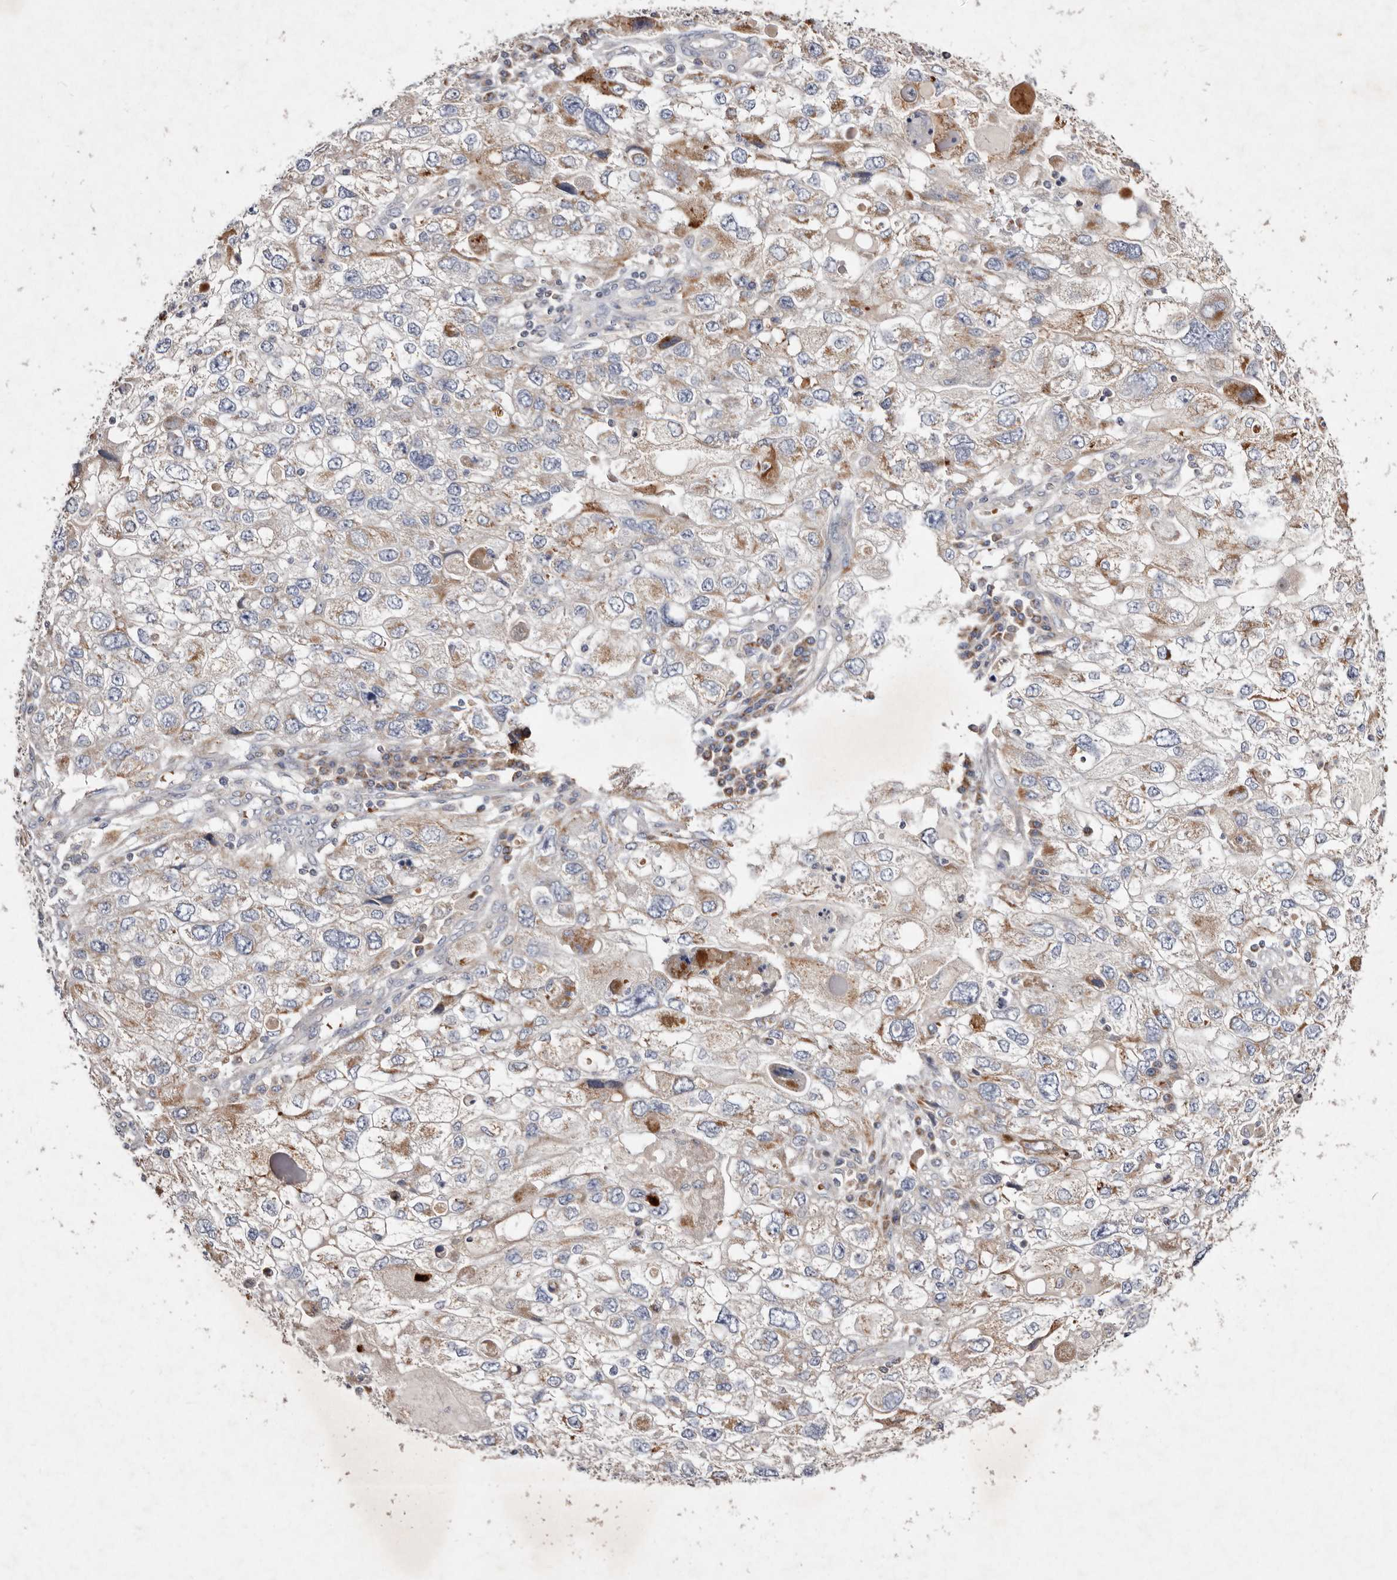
{"staining": {"intensity": "weak", "quantity": "25%-75%", "location": "cytoplasmic/membranous"}, "tissue": "endometrial cancer", "cell_type": "Tumor cells", "image_type": "cancer", "snomed": [{"axis": "morphology", "description": "Adenocarcinoma, NOS"}, {"axis": "topography", "description": "Endometrium"}], "caption": "Human endometrial cancer (adenocarcinoma) stained with a brown dye displays weak cytoplasmic/membranous positive staining in approximately 25%-75% of tumor cells.", "gene": "SLC25A20", "patient": {"sex": "female", "age": 49}}